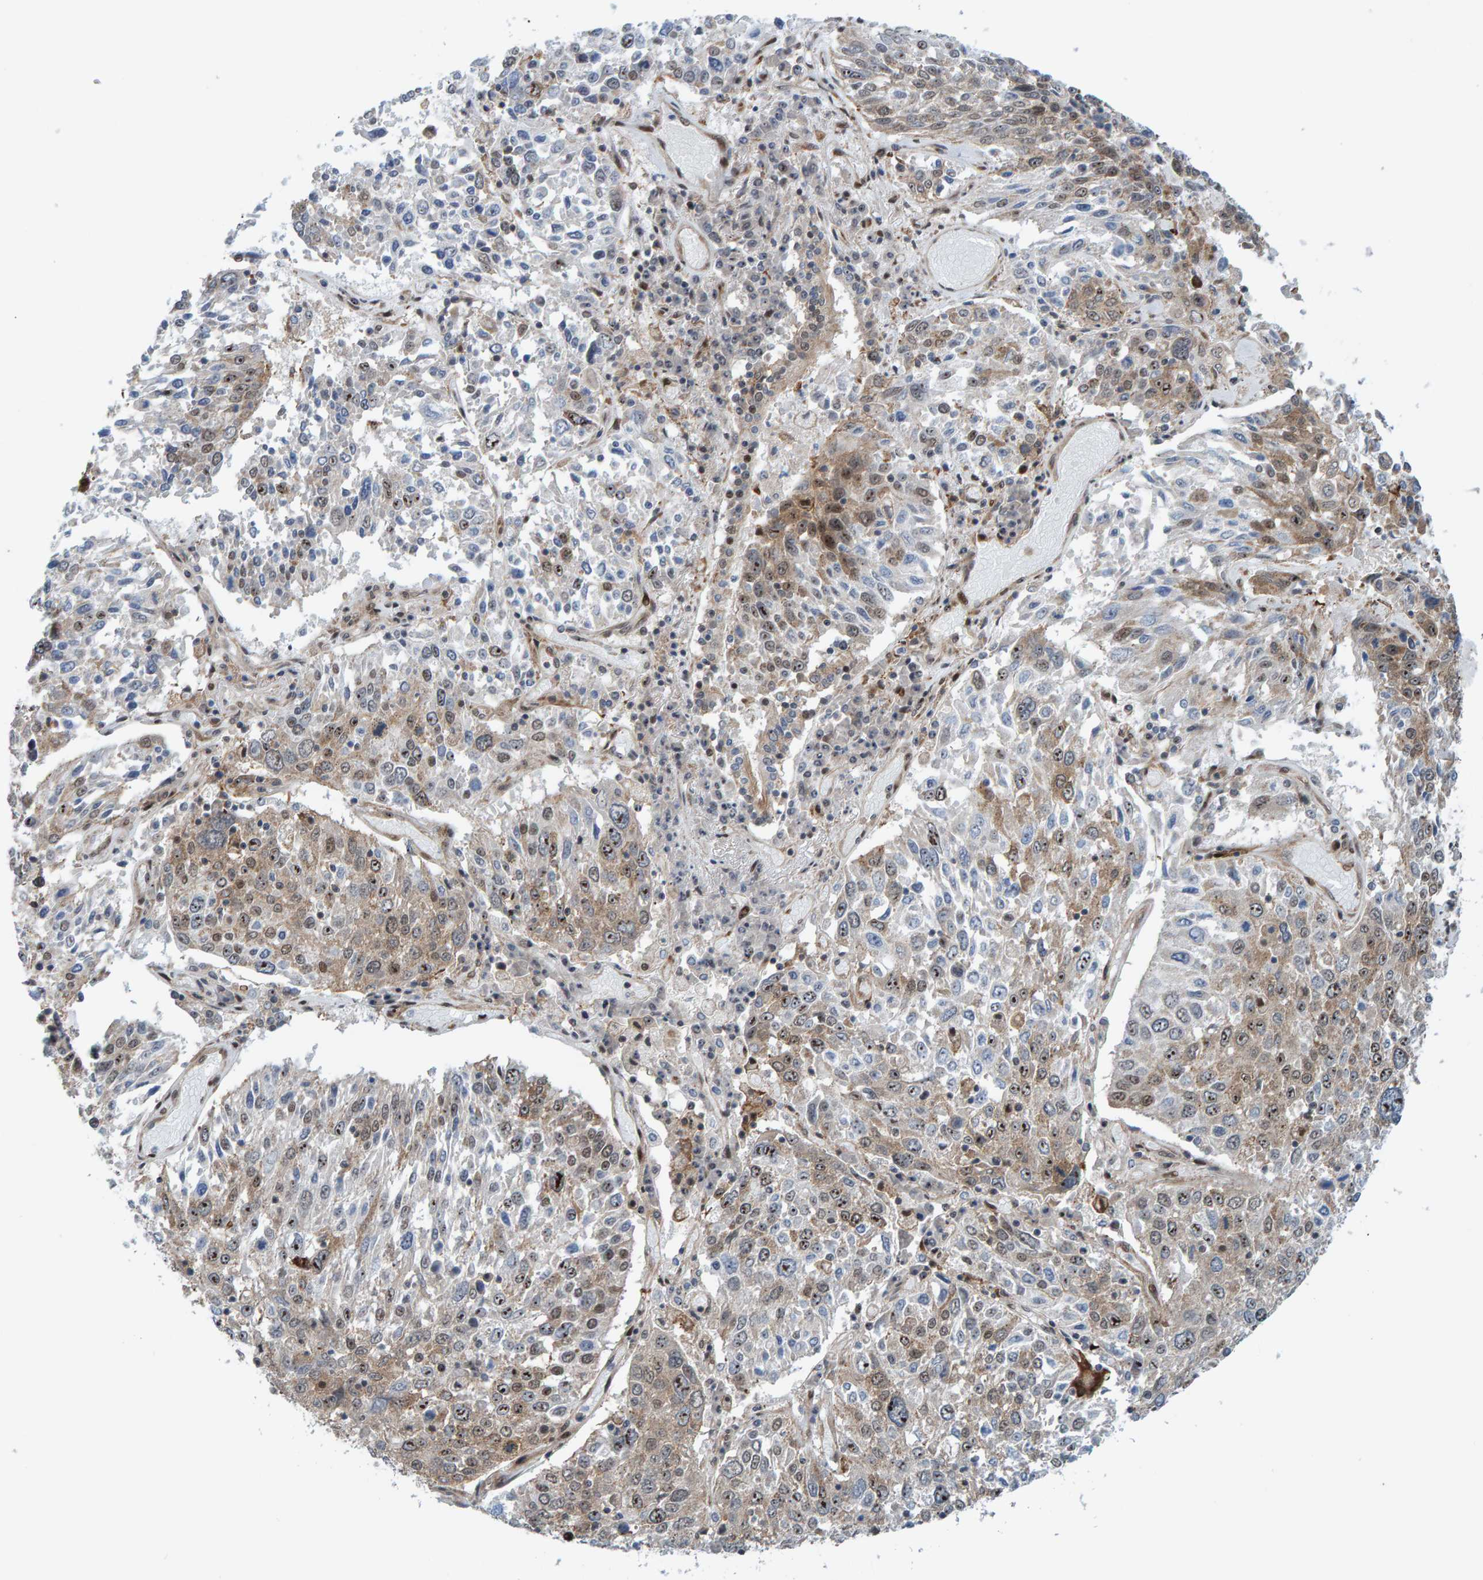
{"staining": {"intensity": "moderate", "quantity": "25%-75%", "location": "cytoplasmic/membranous,nuclear"}, "tissue": "lung cancer", "cell_type": "Tumor cells", "image_type": "cancer", "snomed": [{"axis": "morphology", "description": "Squamous cell carcinoma, NOS"}, {"axis": "topography", "description": "Lung"}], "caption": "The photomicrograph demonstrates staining of squamous cell carcinoma (lung), revealing moderate cytoplasmic/membranous and nuclear protein positivity (brown color) within tumor cells. Immunohistochemistry (ihc) stains the protein in brown and the nuclei are stained blue.", "gene": "ZNF366", "patient": {"sex": "male", "age": 65}}